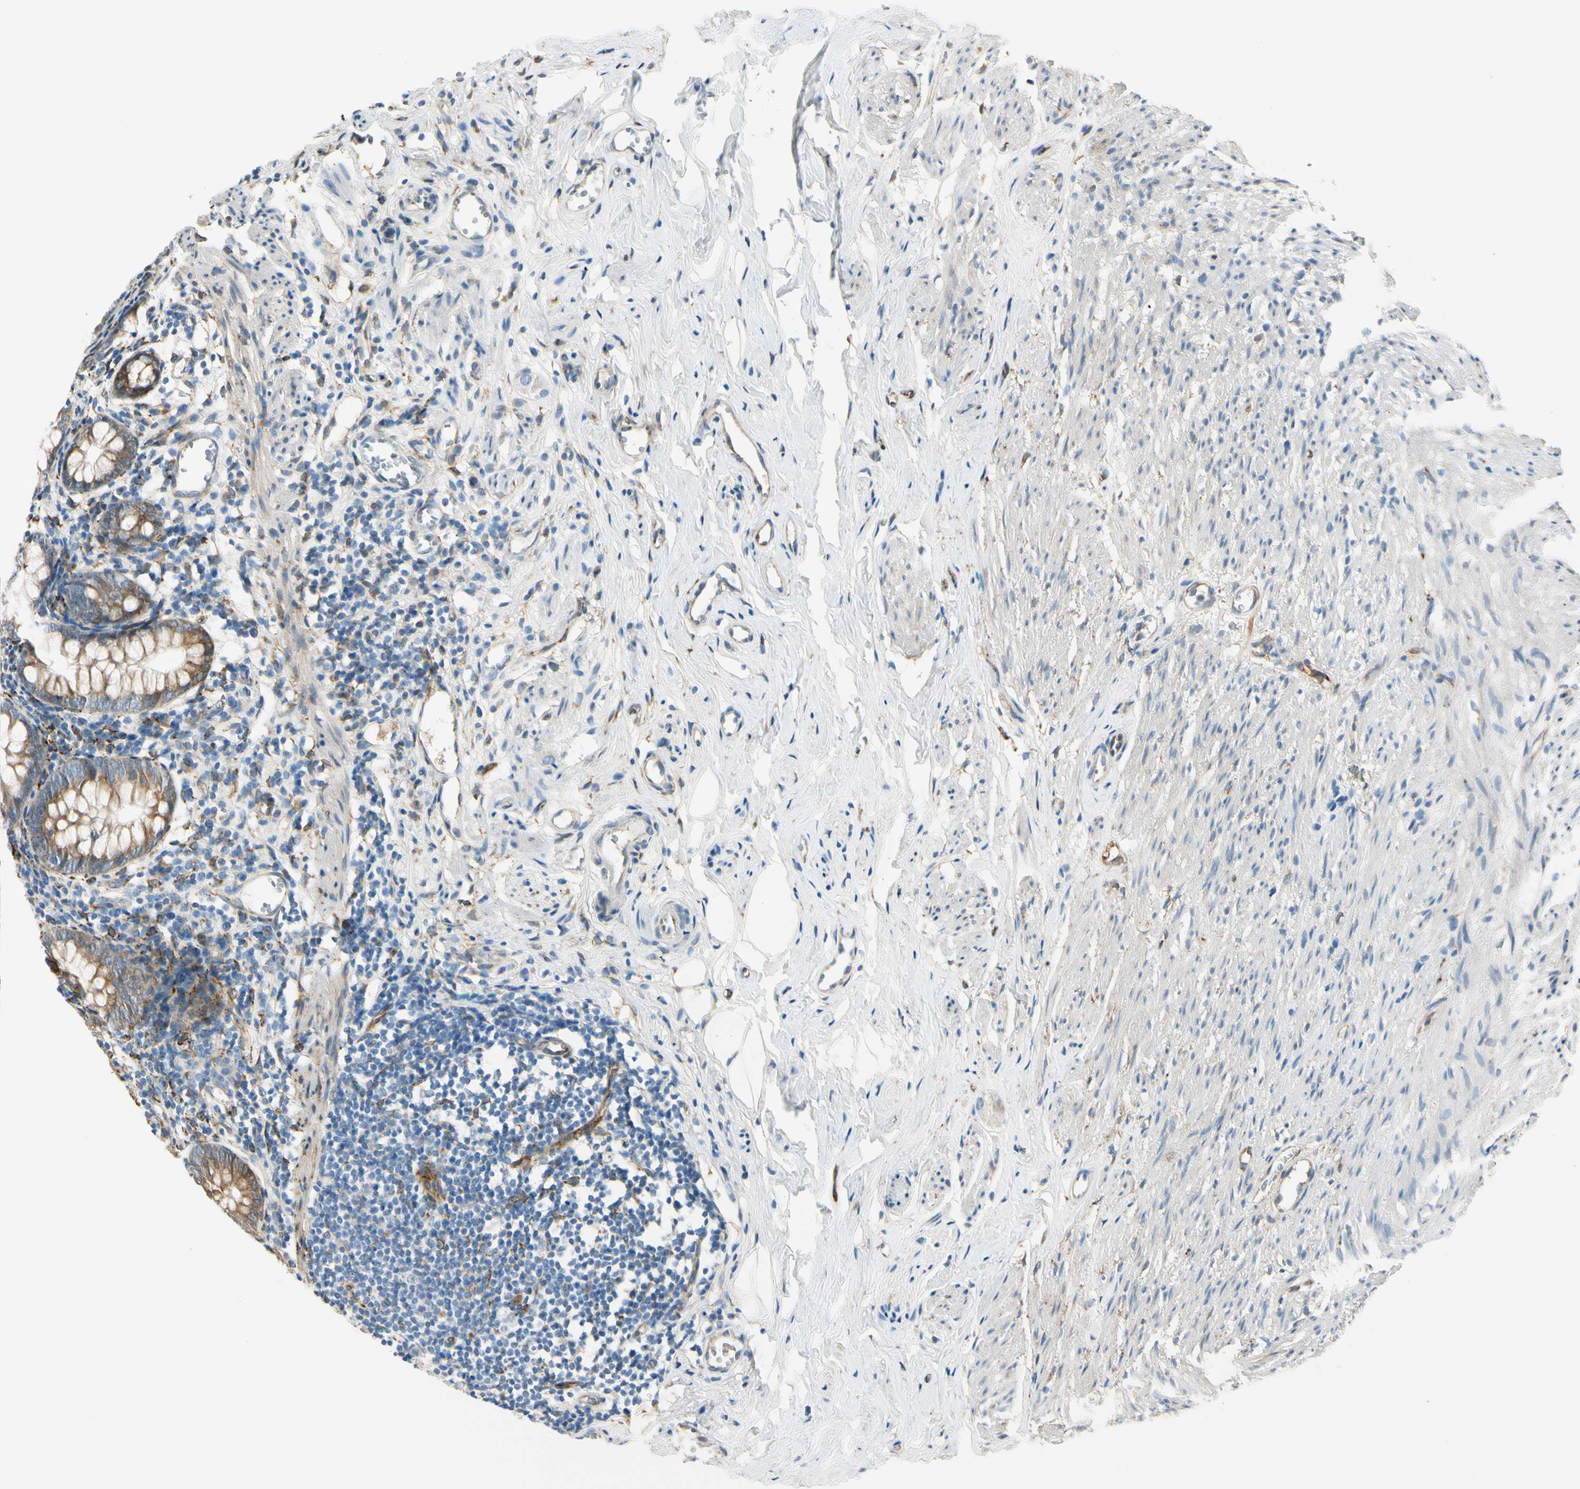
{"staining": {"intensity": "moderate", "quantity": ">75%", "location": "cytoplasmic/membranous"}, "tissue": "appendix", "cell_type": "Glandular cells", "image_type": "normal", "snomed": [{"axis": "morphology", "description": "Normal tissue, NOS"}, {"axis": "topography", "description": "Appendix"}], "caption": "Protein analysis of normal appendix displays moderate cytoplasmic/membranous expression in about >75% of glandular cells.", "gene": "FKBP7", "patient": {"sex": "female", "age": 77}}